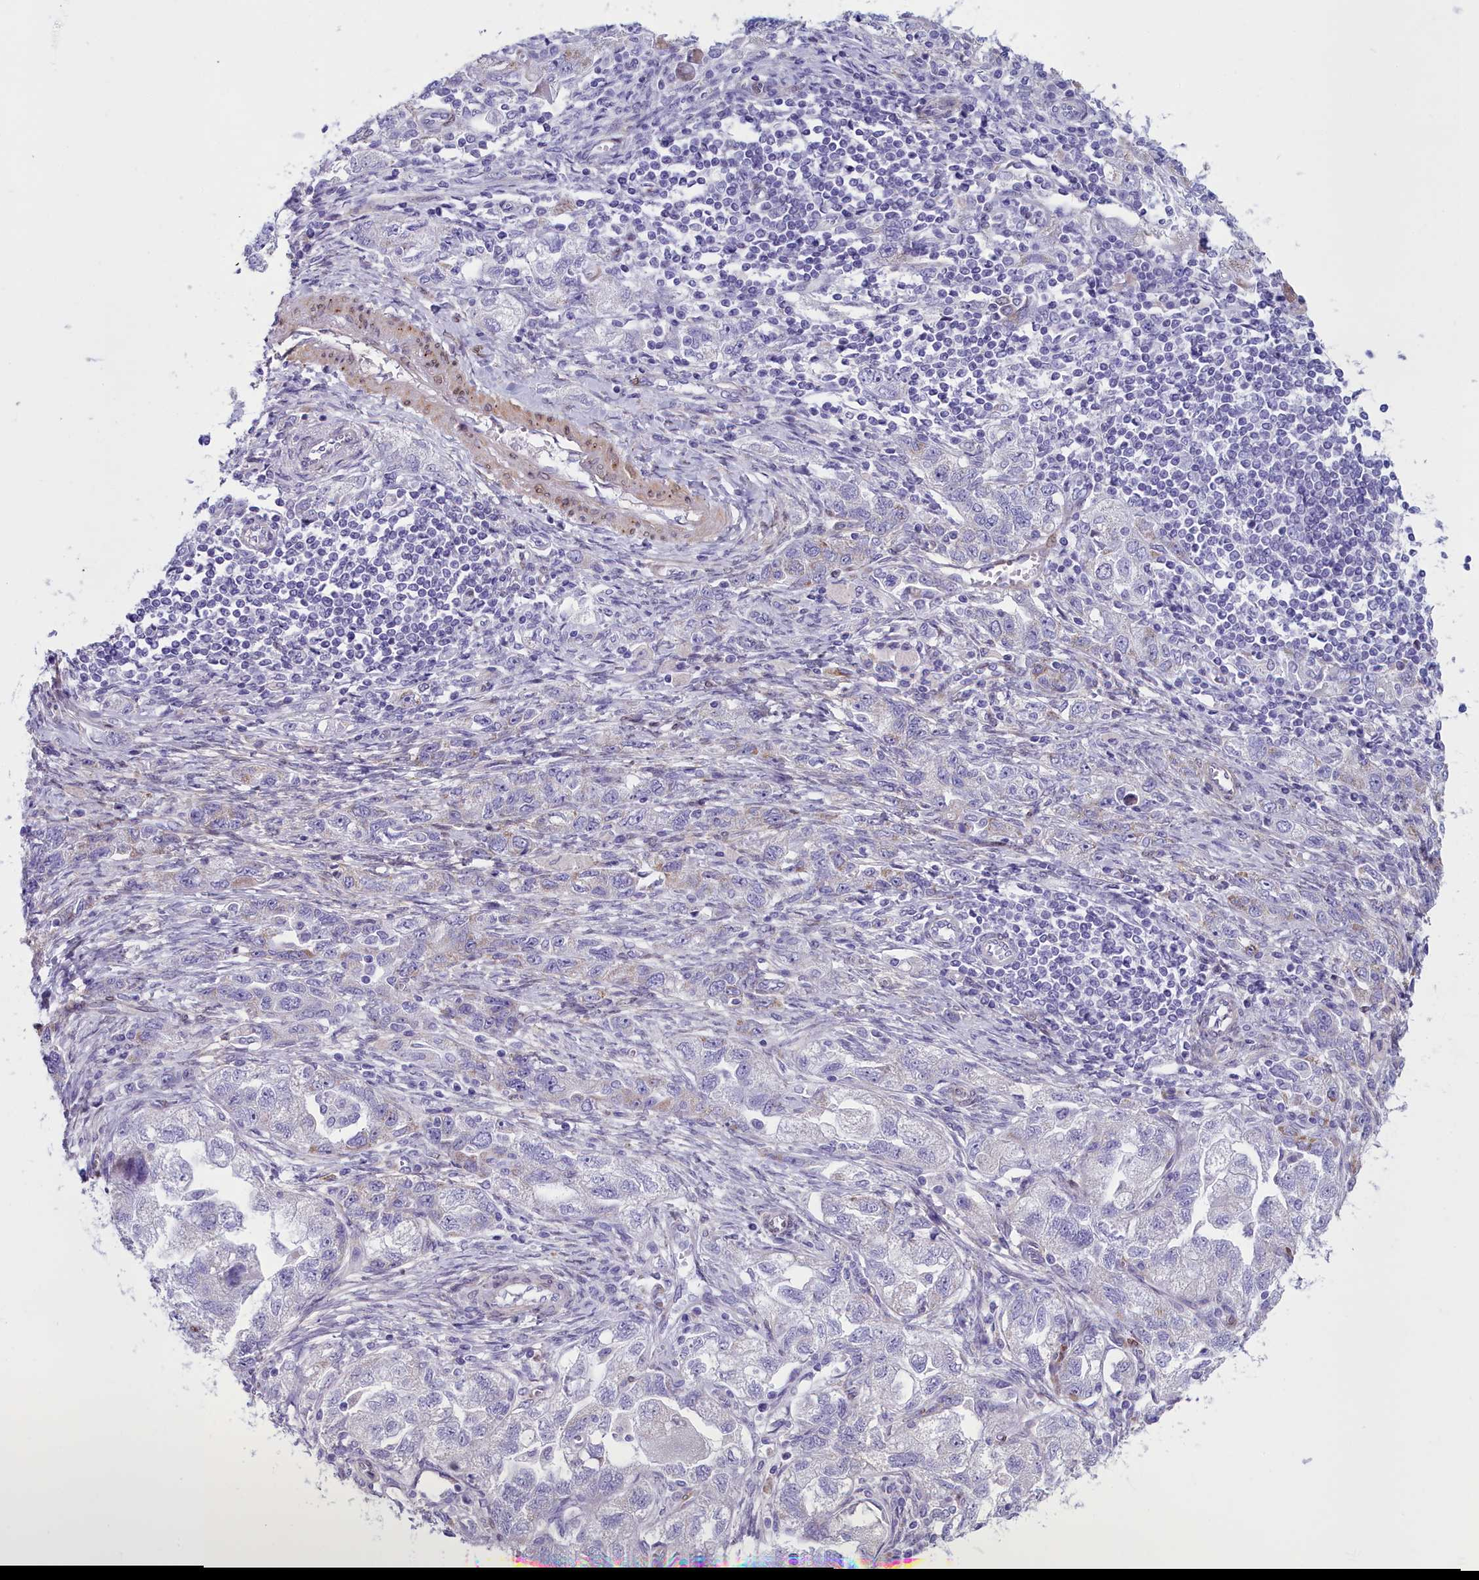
{"staining": {"intensity": "negative", "quantity": "none", "location": "none"}, "tissue": "ovarian cancer", "cell_type": "Tumor cells", "image_type": "cancer", "snomed": [{"axis": "morphology", "description": "Carcinoma, NOS"}, {"axis": "morphology", "description": "Cystadenocarcinoma, serous, NOS"}, {"axis": "topography", "description": "Ovary"}], "caption": "Tumor cells show no significant staining in ovarian cancer (carcinoma).", "gene": "PPP1R14A", "patient": {"sex": "female", "age": 69}}